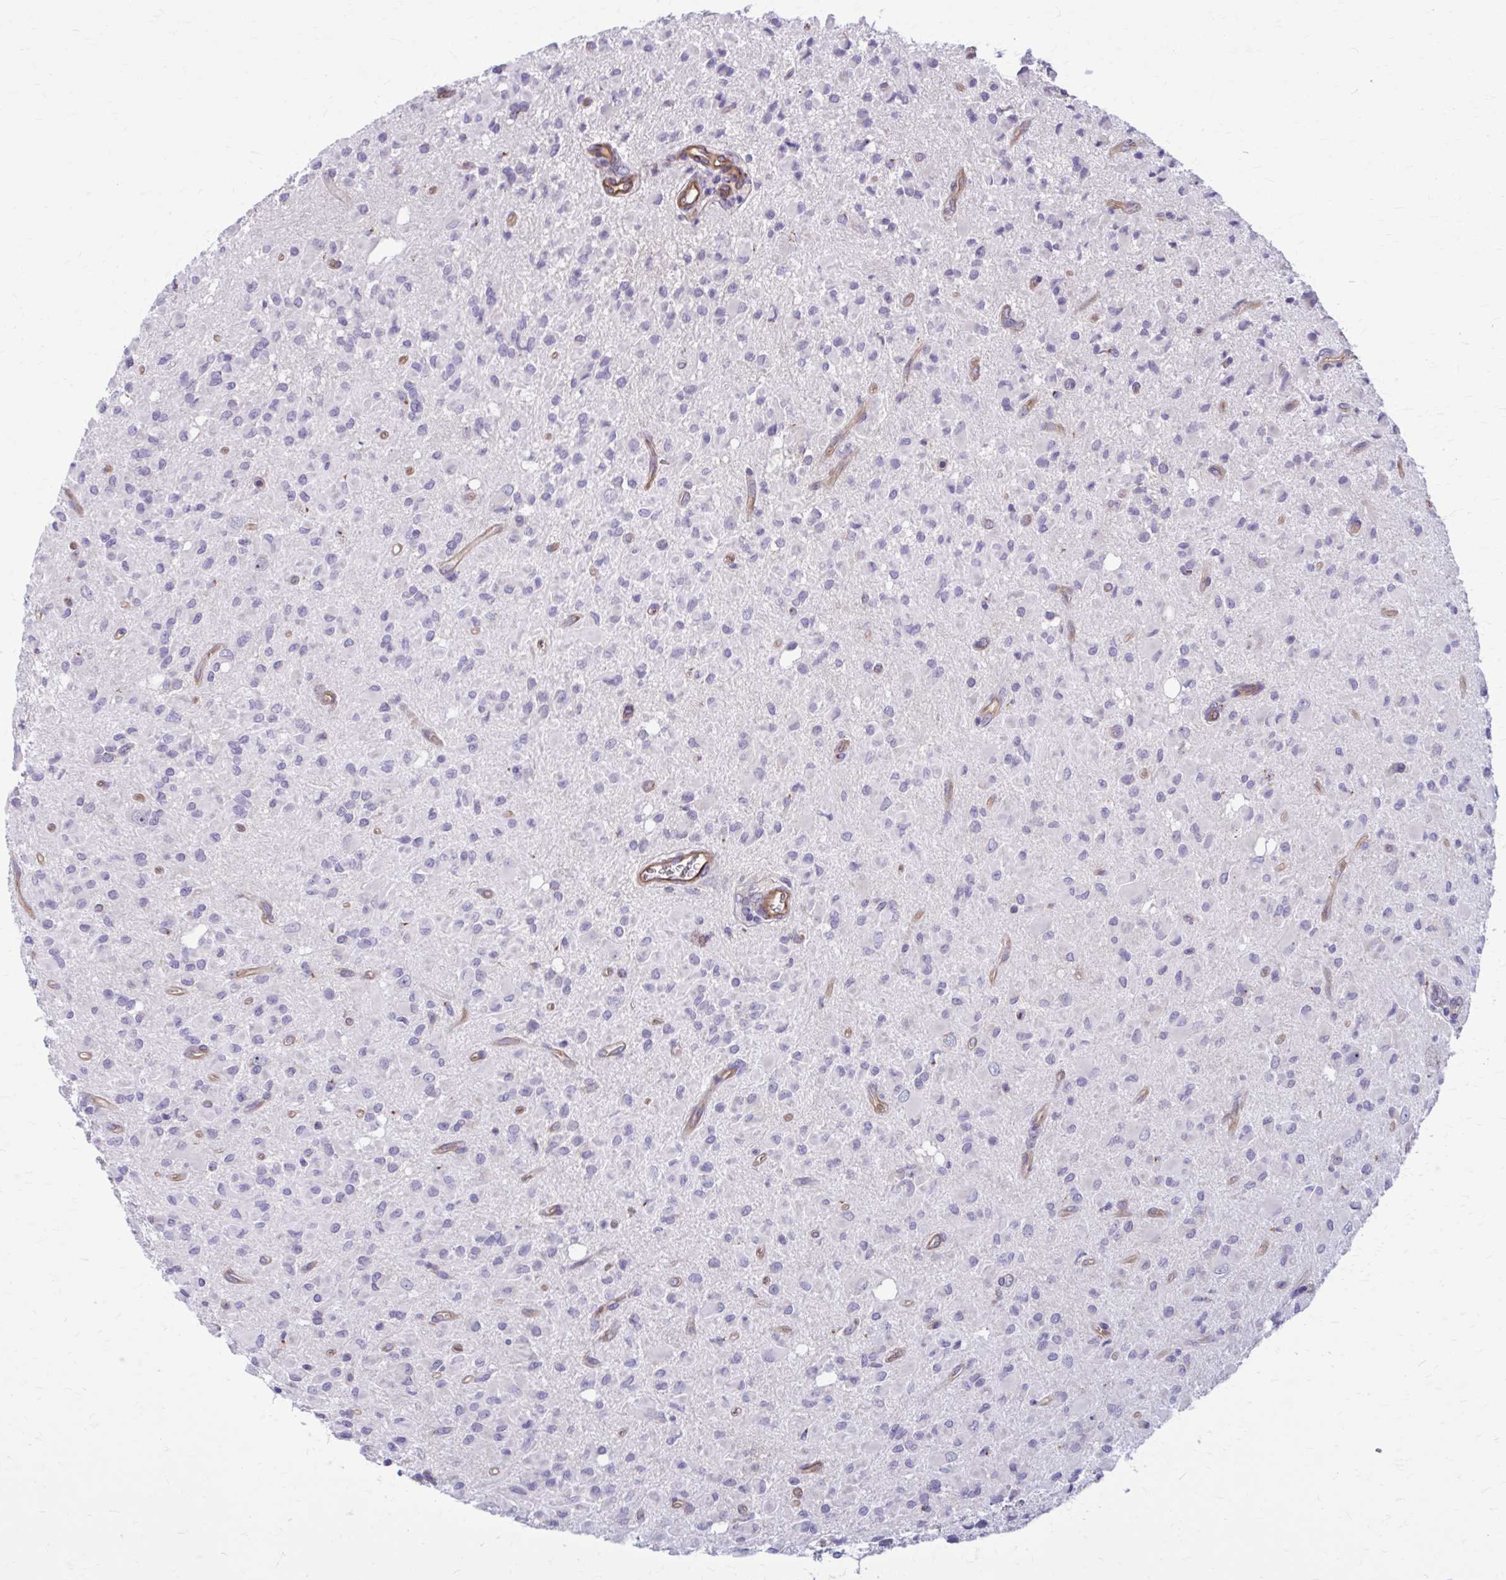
{"staining": {"intensity": "negative", "quantity": "none", "location": "none"}, "tissue": "glioma", "cell_type": "Tumor cells", "image_type": "cancer", "snomed": [{"axis": "morphology", "description": "Glioma, malignant, Low grade"}, {"axis": "topography", "description": "Brain"}], "caption": "This image is of glioma stained with IHC to label a protein in brown with the nuclei are counter-stained blue. There is no staining in tumor cells.", "gene": "ZDHHC7", "patient": {"sex": "female", "age": 33}}